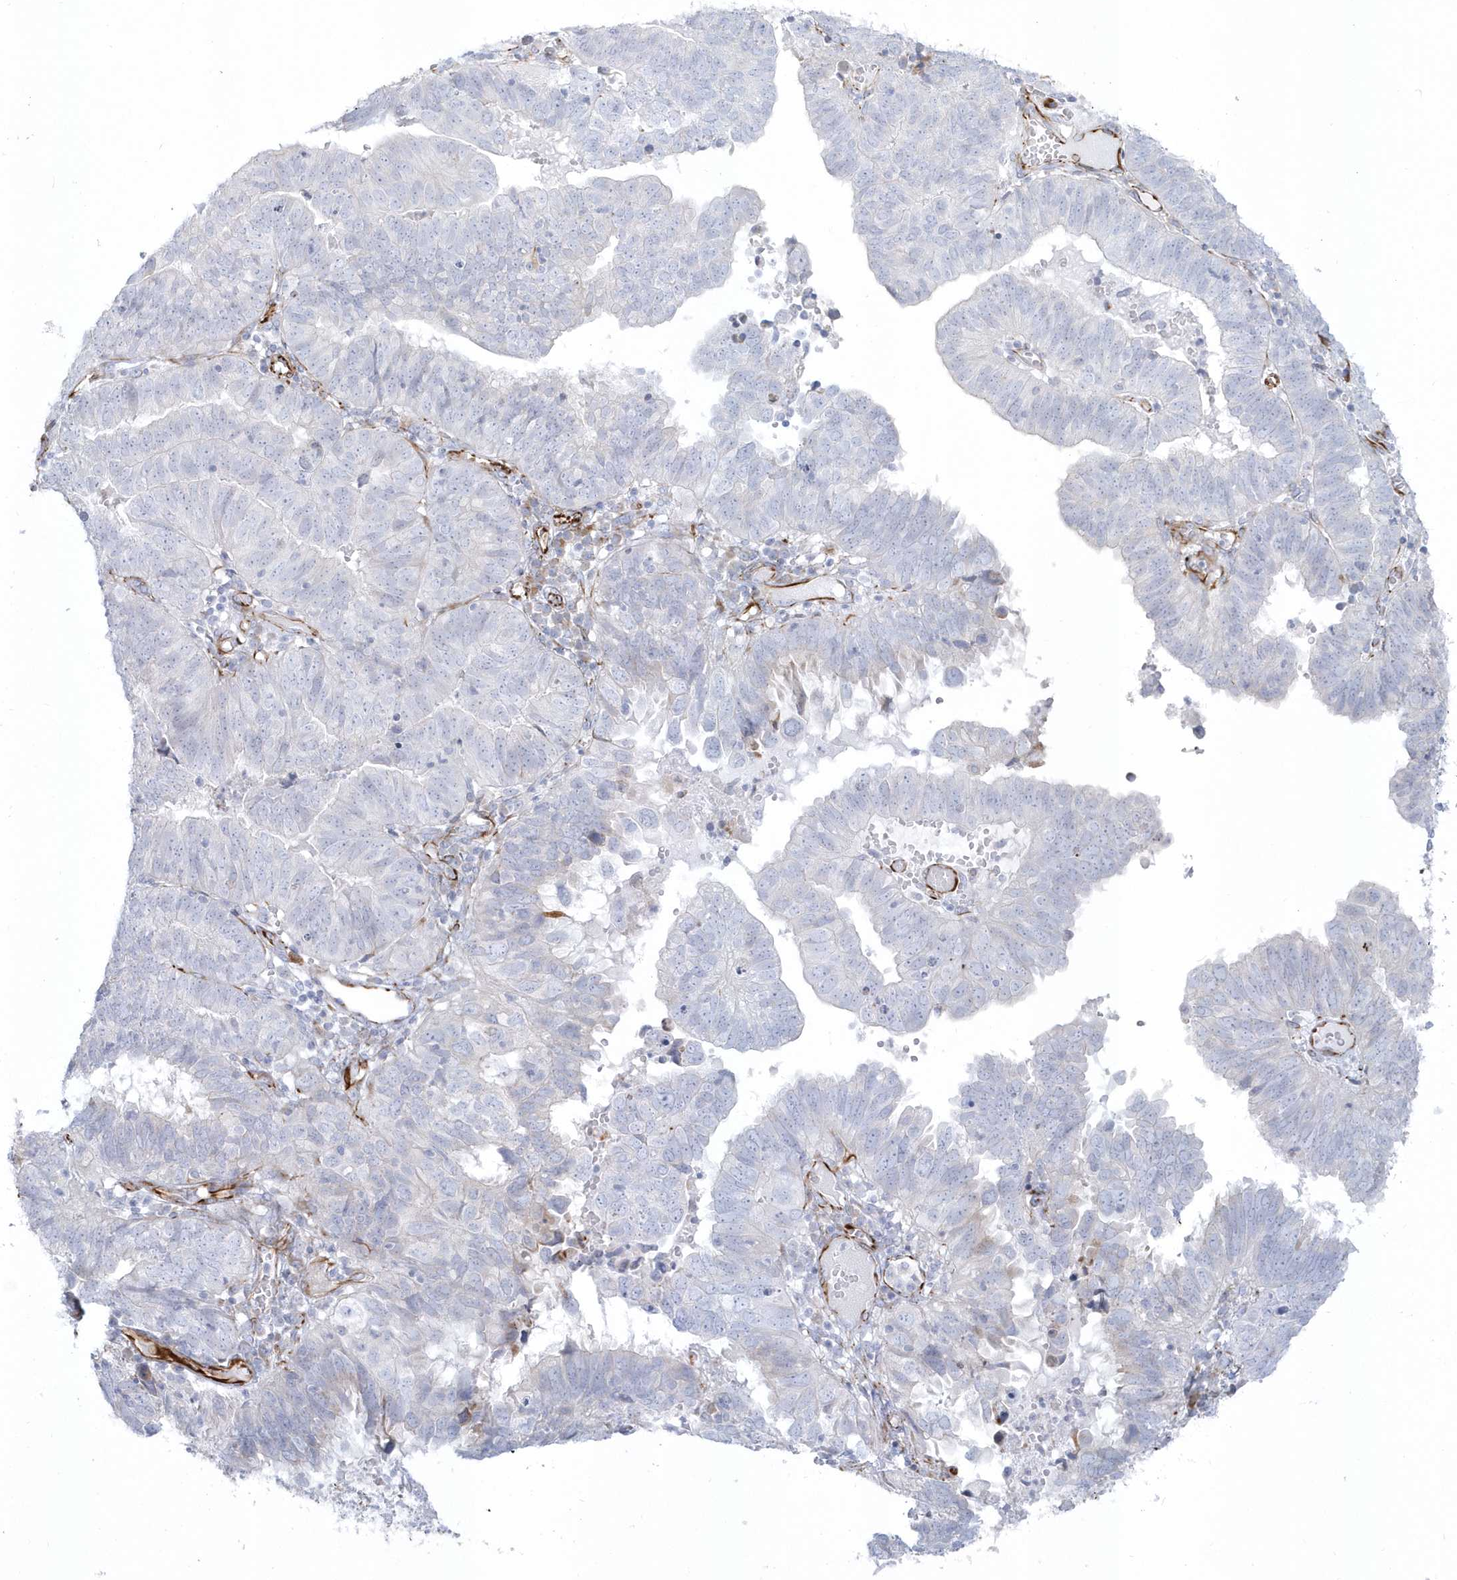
{"staining": {"intensity": "negative", "quantity": "none", "location": "none"}, "tissue": "endometrial cancer", "cell_type": "Tumor cells", "image_type": "cancer", "snomed": [{"axis": "morphology", "description": "Adenocarcinoma, NOS"}, {"axis": "topography", "description": "Uterus"}], "caption": "DAB immunohistochemical staining of human endometrial cancer (adenocarcinoma) shows no significant expression in tumor cells.", "gene": "PPIL6", "patient": {"sex": "female", "age": 77}}